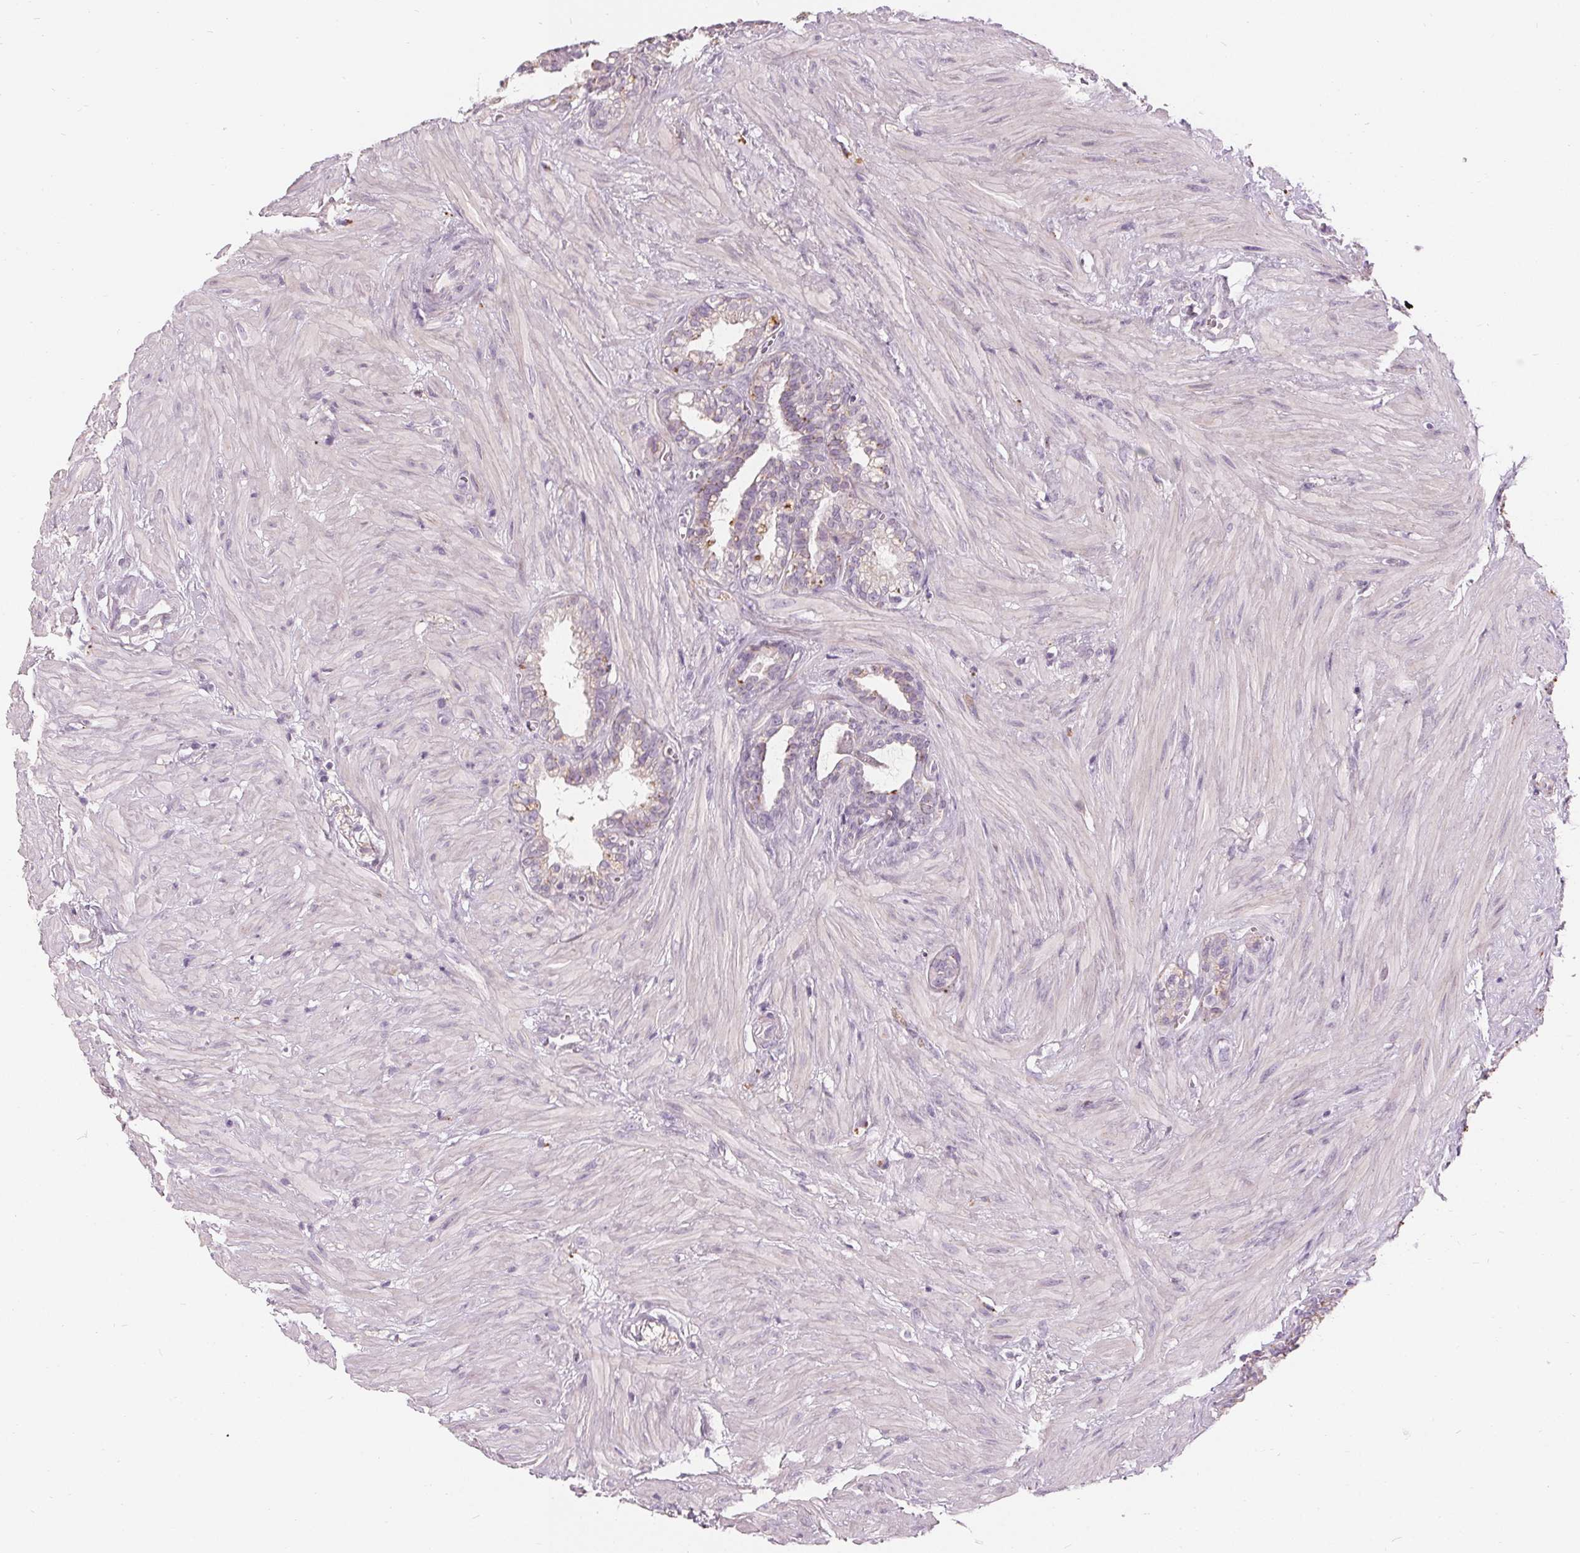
{"staining": {"intensity": "negative", "quantity": "none", "location": "none"}, "tissue": "seminal vesicle", "cell_type": "Glandular cells", "image_type": "normal", "snomed": [{"axis": "morphology", "description": "Normal tissue, NOS"}, {"axis": "topography", "description": "Seminal veicle"}], "caption": "This is a image of immunohistochemistry (IHC) staining of normal seminal vesicle, which shows no expression in glandular cells. (DAB (3,3'-diaminobenzidine) immunohistochemistry (IHC) visualized using brightfield microscopy, high magnification).", "gene": "HOPX", "patient": {"sex": "male", "age": 76}}